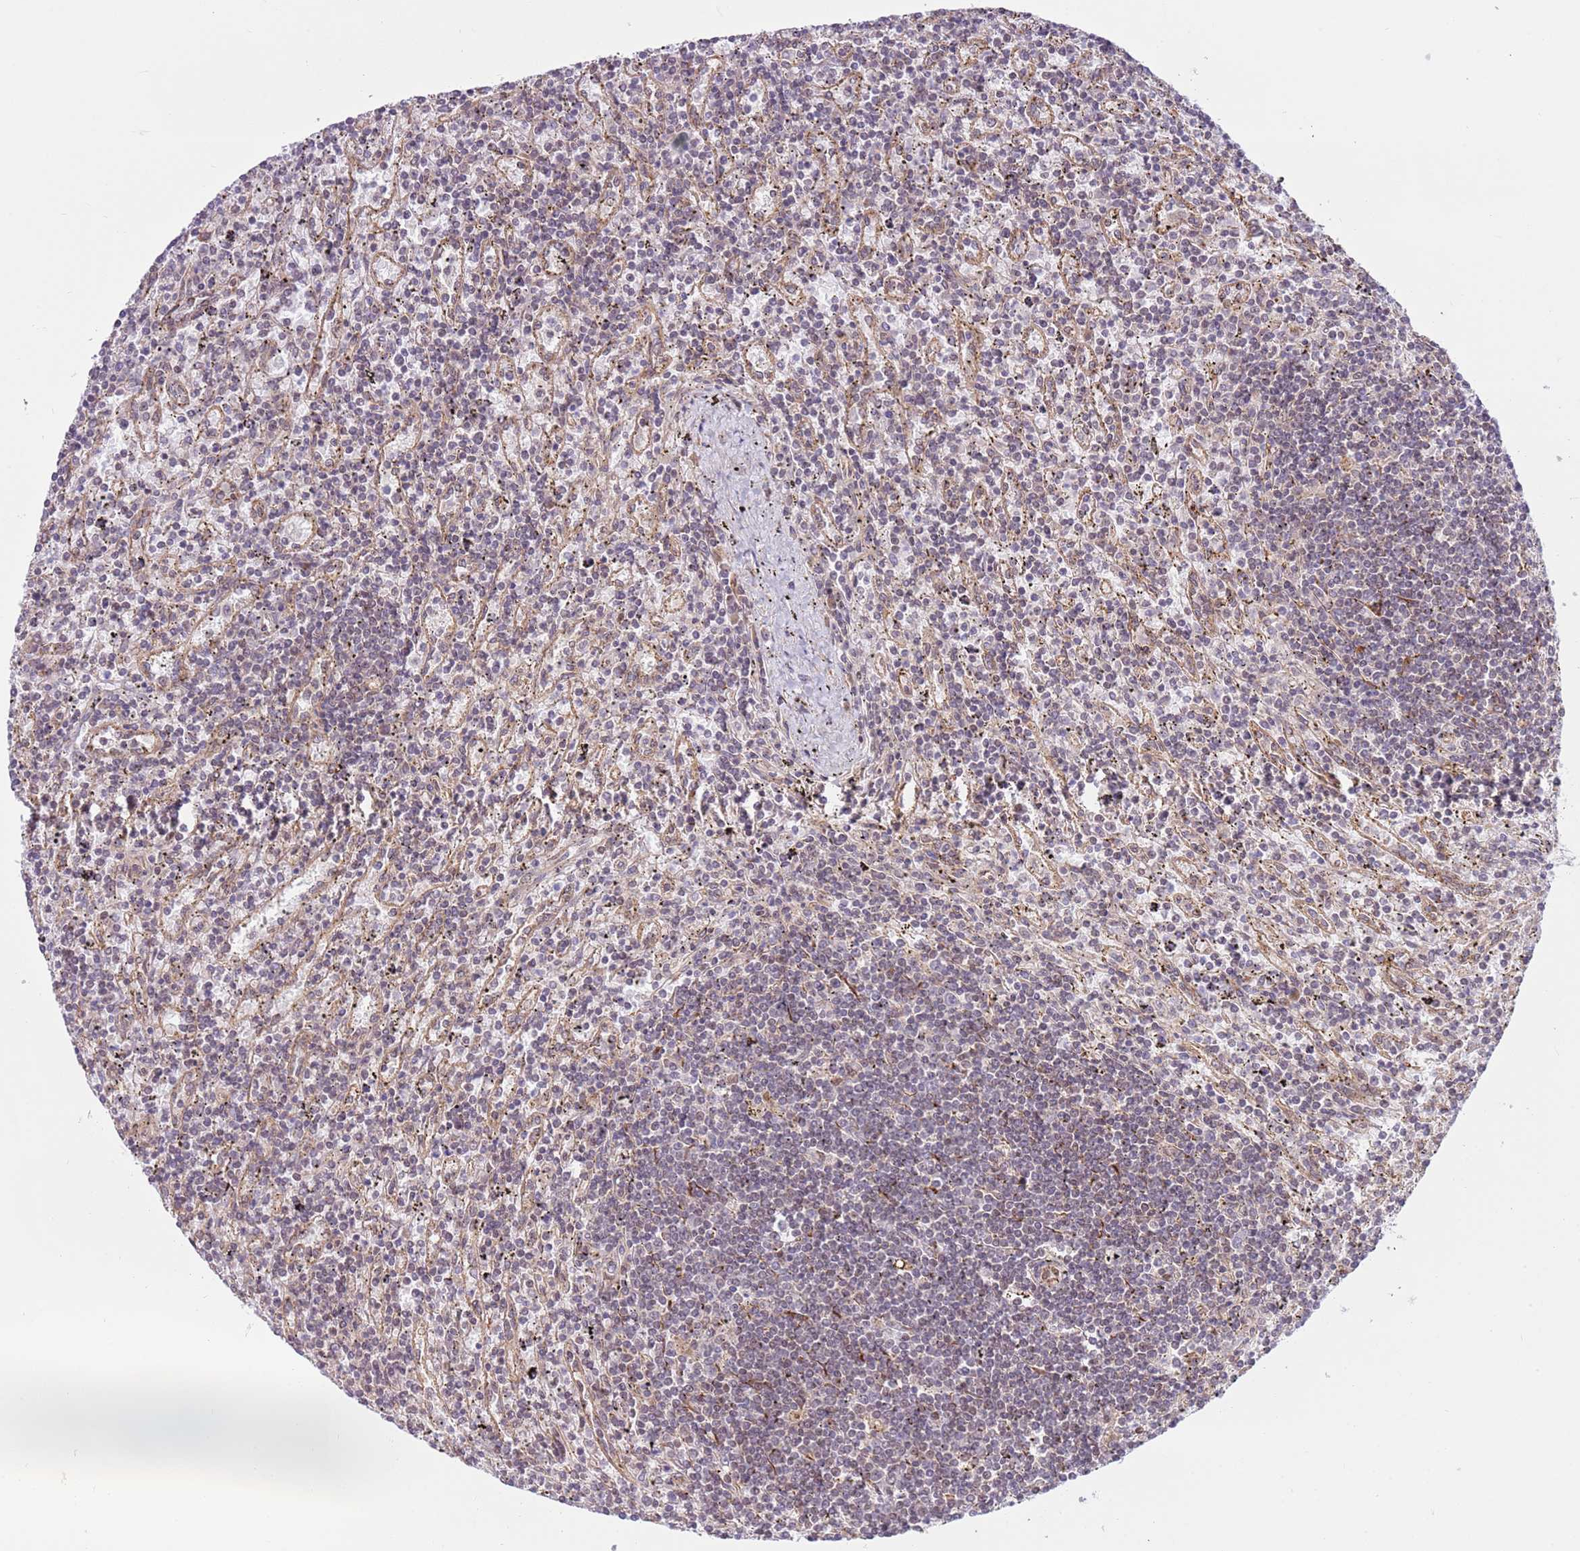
{"staining": {"intensity": "negative", "quantity": "none", "location": "none"}, "tissue": "lymphoma", "cell_type": "Tumor cells", "image_type": "cancer", "snomed": [{"axis": "morphology", "description": "Malignant lymphoma, non-Hodgkin's type, Low grade"}, {"axis": "topography", "description": "Spleen"}], "caption": "This is an immunohistochemistry image of low-grade malignant lymphoma, non-Hodgkin's type. There is no staining in tumor cells.", "gene": "DCAF4", "patient": {"sex": "male", "age": 76}}